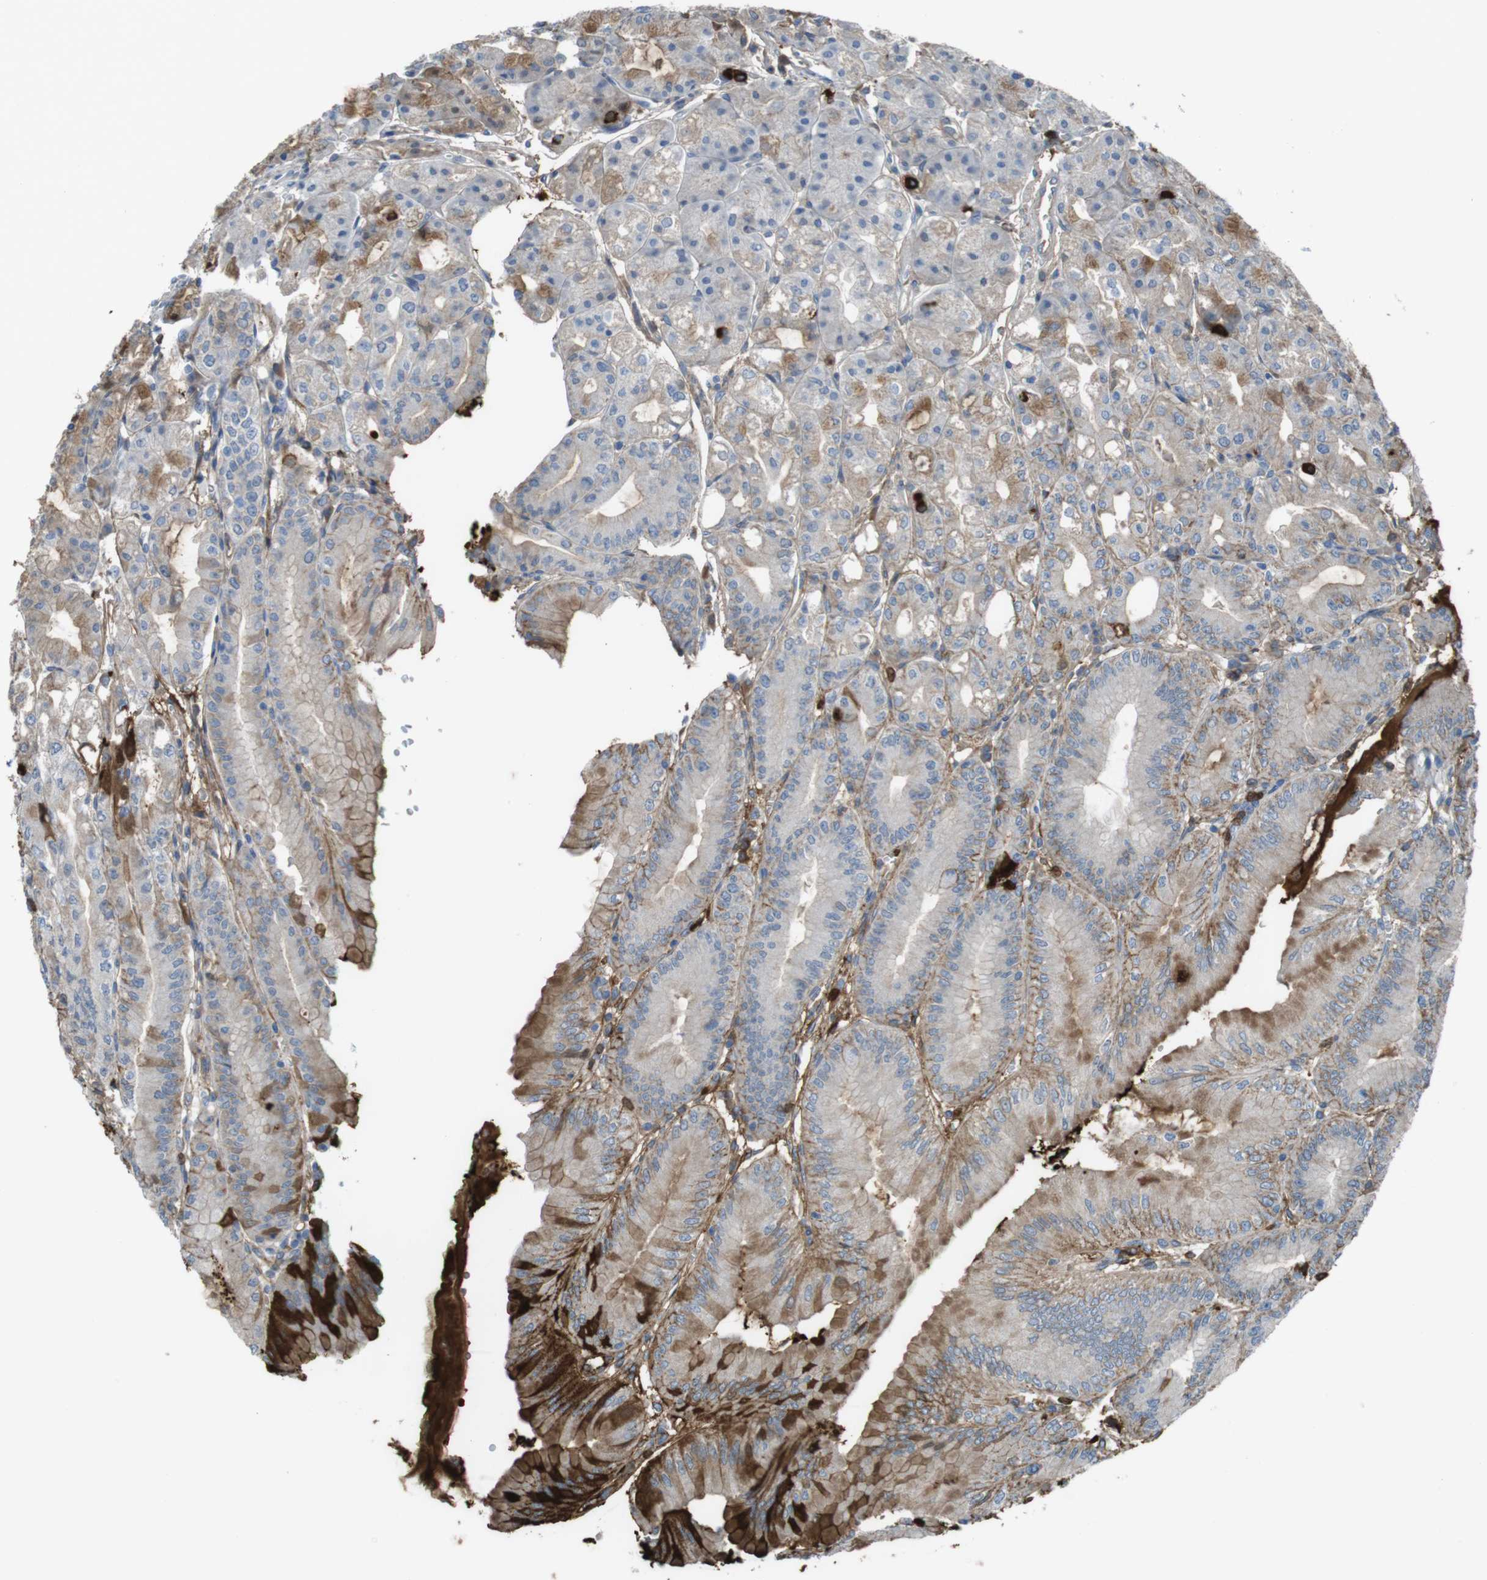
{"staining": {"intensity": "moderate", "quantity": "<25%", "location": "cytoplasmic/membranous"}, "tissue": "stomach", "cell_type": "Glandular cells", "image_type": "normal", "snomed": [{"axis": "morphology", "description": "Normal tissue, NOS"}, {"axis": "topography", "description": "Stomach, lower"}], "caption": "Immunohistochemical staining of benign human stomach exhibits low levels of moderate cytoplasmic/membranous positivity in approximately <25% of glandular cells. The staining was performed using DAB to visualize the protein expression in brown, while the nuclei were stained in blue with hematoxylin (Magnification: 20x).", "gene": "LTBP4", "patient": {"sex": "male", "age": 71}}